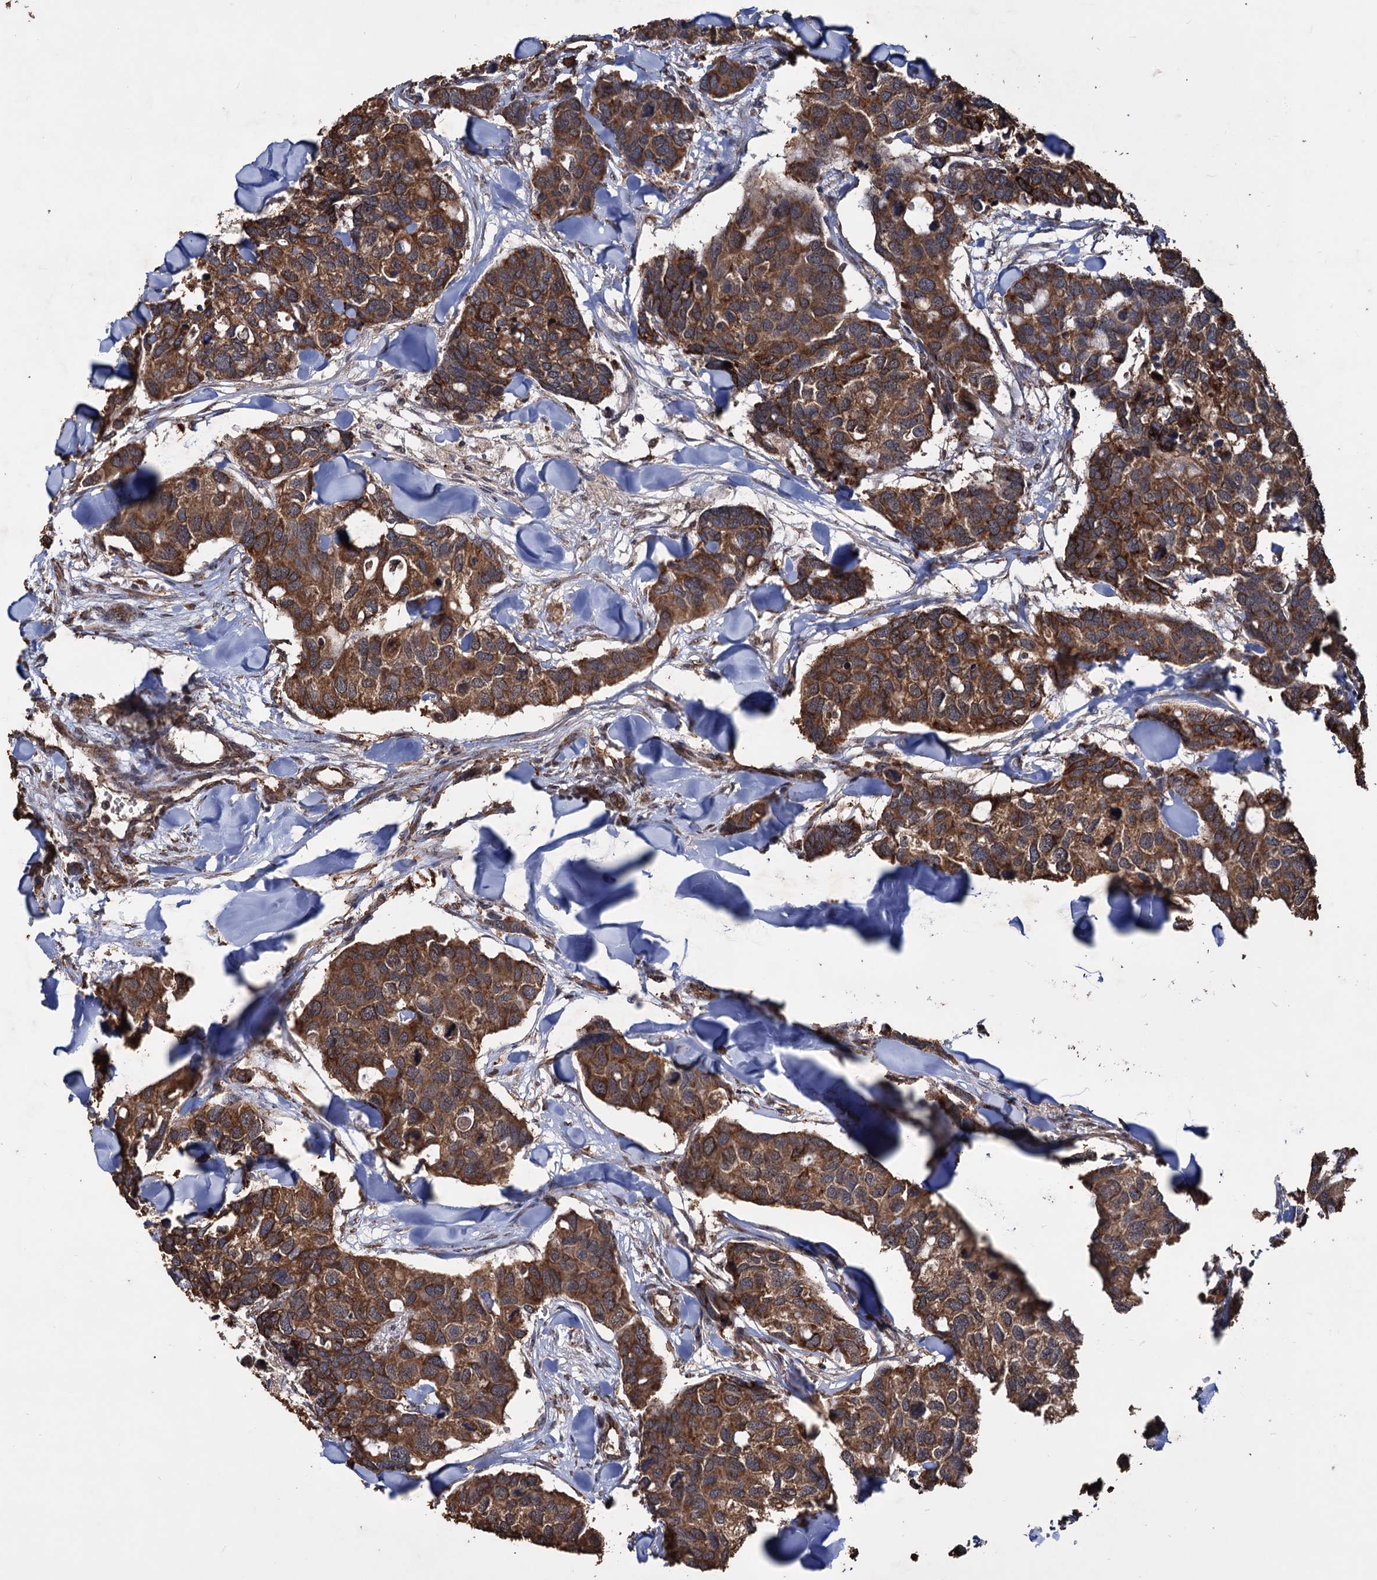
{"staining": {"intensity": "moderate", "quantity": ">75%", "location": "cytoplasmic/membranous"}, "tissue": "breast cancer", "cell_type": "Tumor cells", "image_type": "cancer", "snomed": [{"axis": "morphology", "description": "Duct carcinoma"}, {"axis": "topography", "description": "Breast"}], "caption": "Tumor cells reveal medium levels of moderate cytoplasmic/membranous positivity in about >75% of cells in breast cancer (intraductal carcinoma).", "gene": "TBC1D12", "patient": {"sex": "female", "age": 83}}